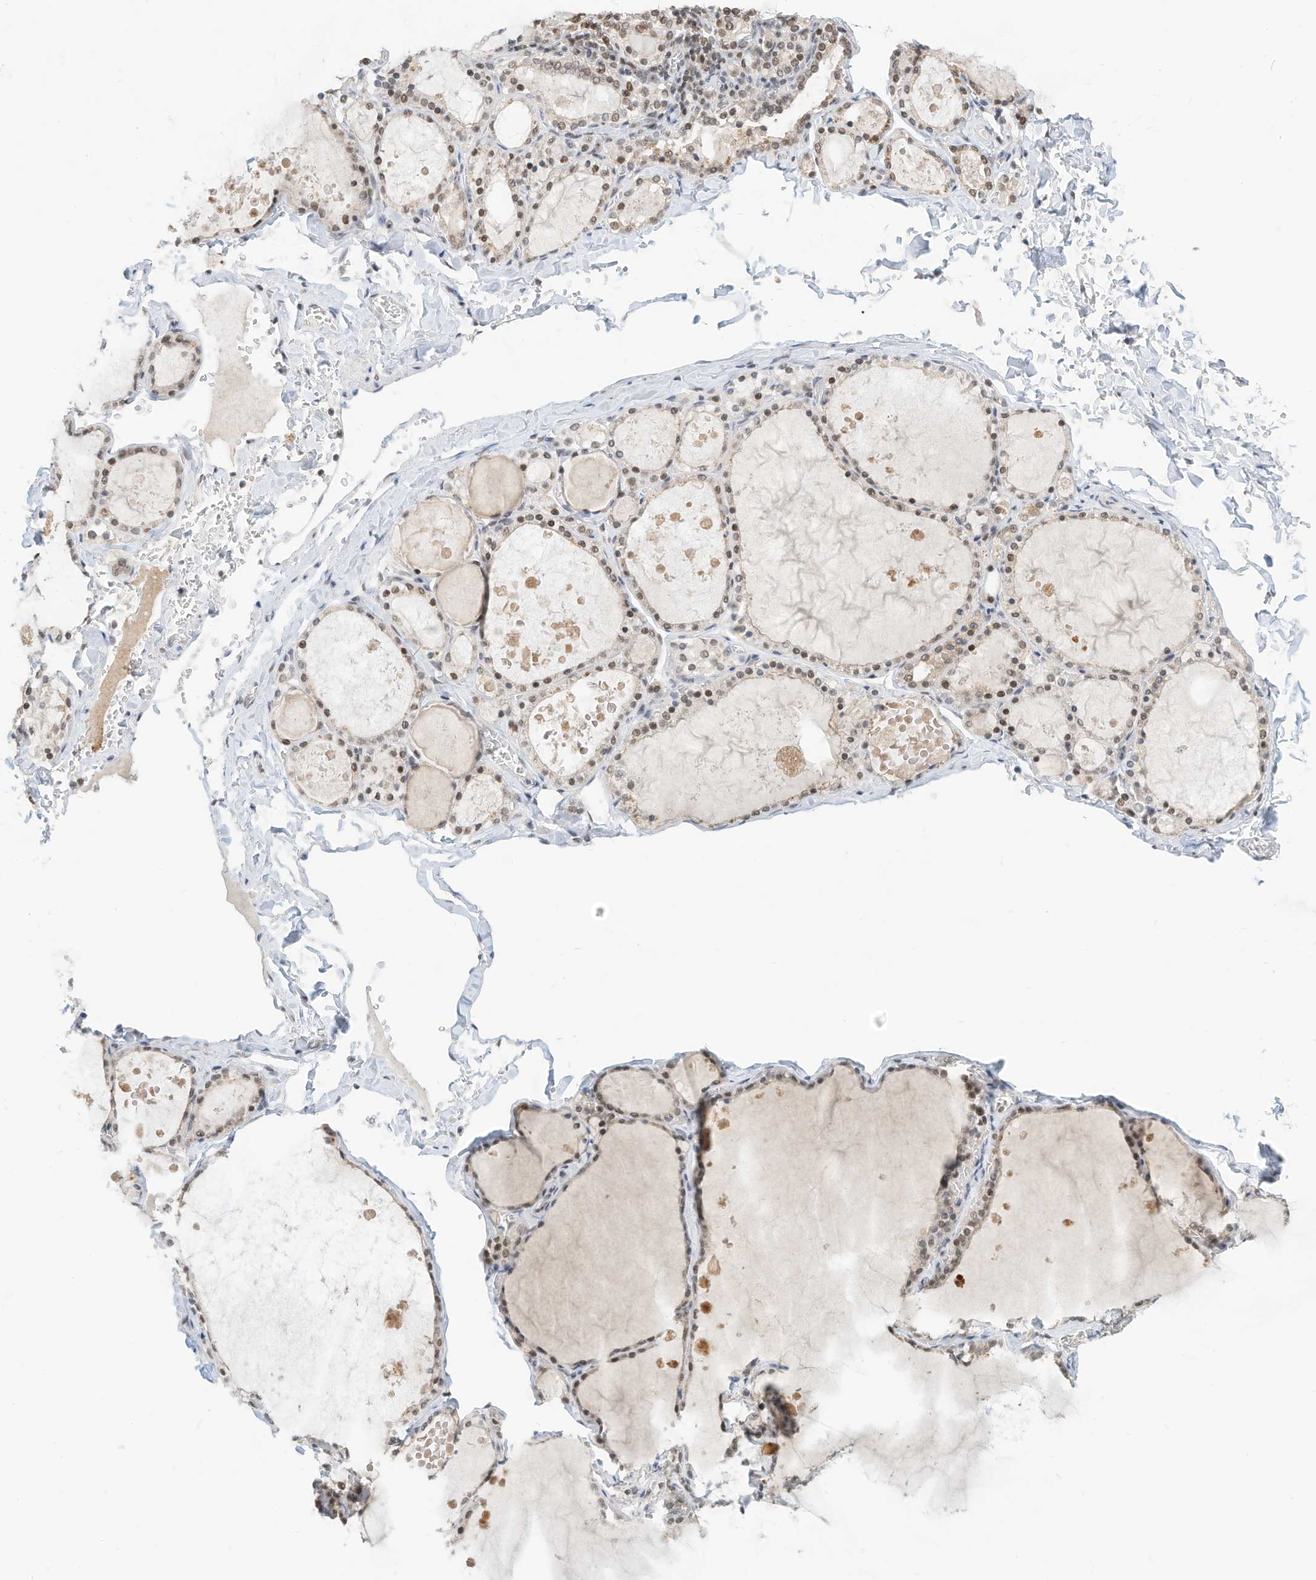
{"staining": {"intensity": "moderate", "quantity": ">75%", "location": "nuclear"}, "tissue": "thyroid gland", "cell_type": "Glandular cells", "image_type": "normal", "snomed": [{"axis": "morphology", "description": "Normal tissue, NOS"}, {"axis": "topography", "description": "Thyroid gland"}], "caption": "Thyroid gland stained with DAB (3,3'-diaminobenzidine) immunohistochemistry shows medium levels of moderate nuclear positivity in approximately >75% of glandular cells. The protein is shown in brown color, while the nuclei are stained blue.", "gene": "OGT", "patient": {"sex": "male", "age": 56}}